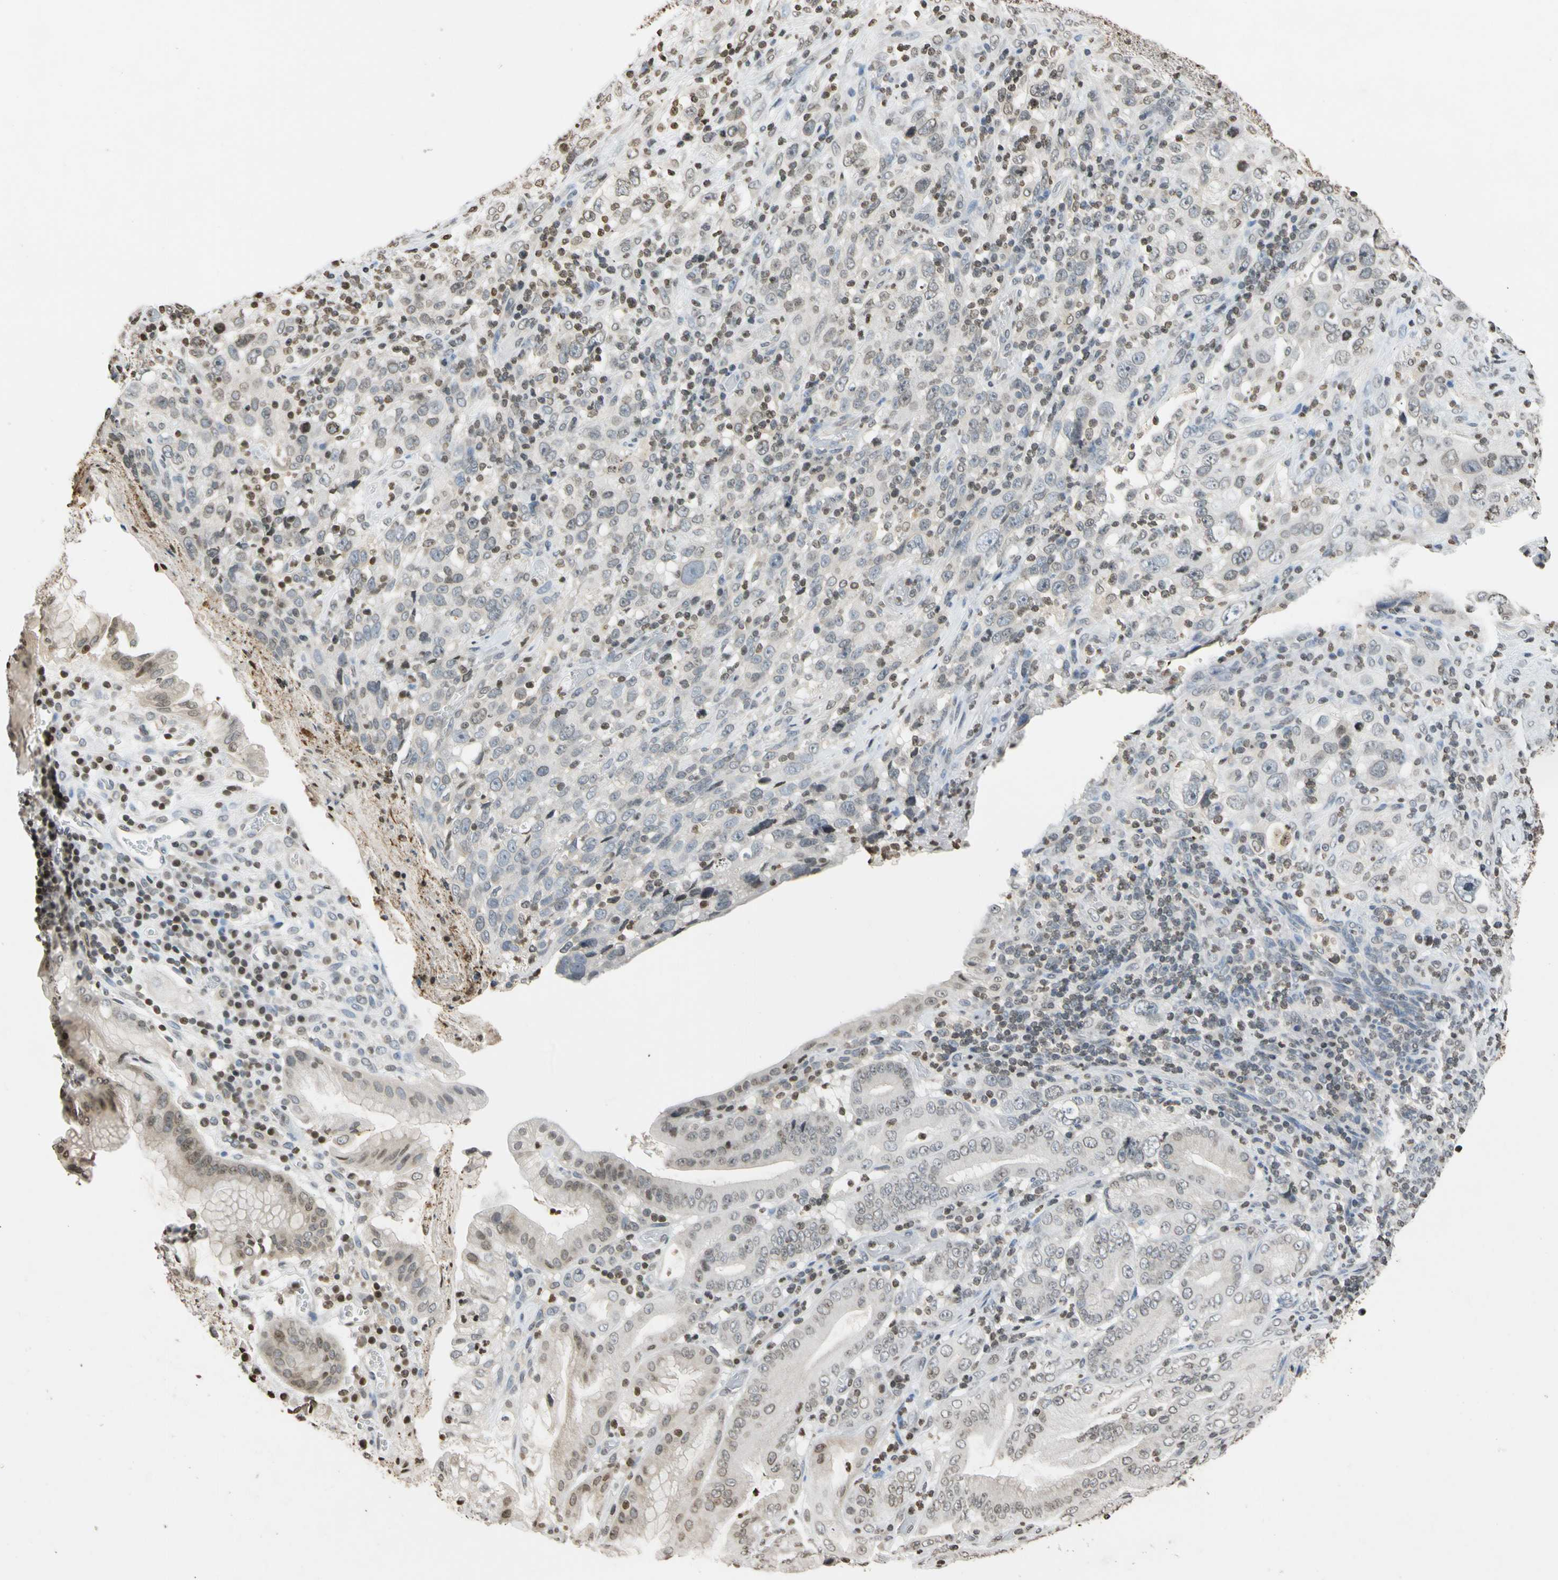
{"staining": {"intensity": "negative", "quantity": "none", "location": "none"}, "tissue": "stomach cancer", "cell_type": "Tumor cells", "image_type": "cancer", "snomed": [{"axis": "morphology", "description": "Normal tissue, NOS"}, {"axis": "morphology", "description": "Adenocarcinoma, NOS"}, {"axis": "topography", "description": "Stomach"}], "caption": "DAB (3,3'-diaminobenzidine) immunohistochemical staining of stomach adenocarcinoma exhibits no significant expression in tumor cells. Nuclei are stained in blue.", "gene": "GPX4", "patient": {"sex": "male", "age": 48}}